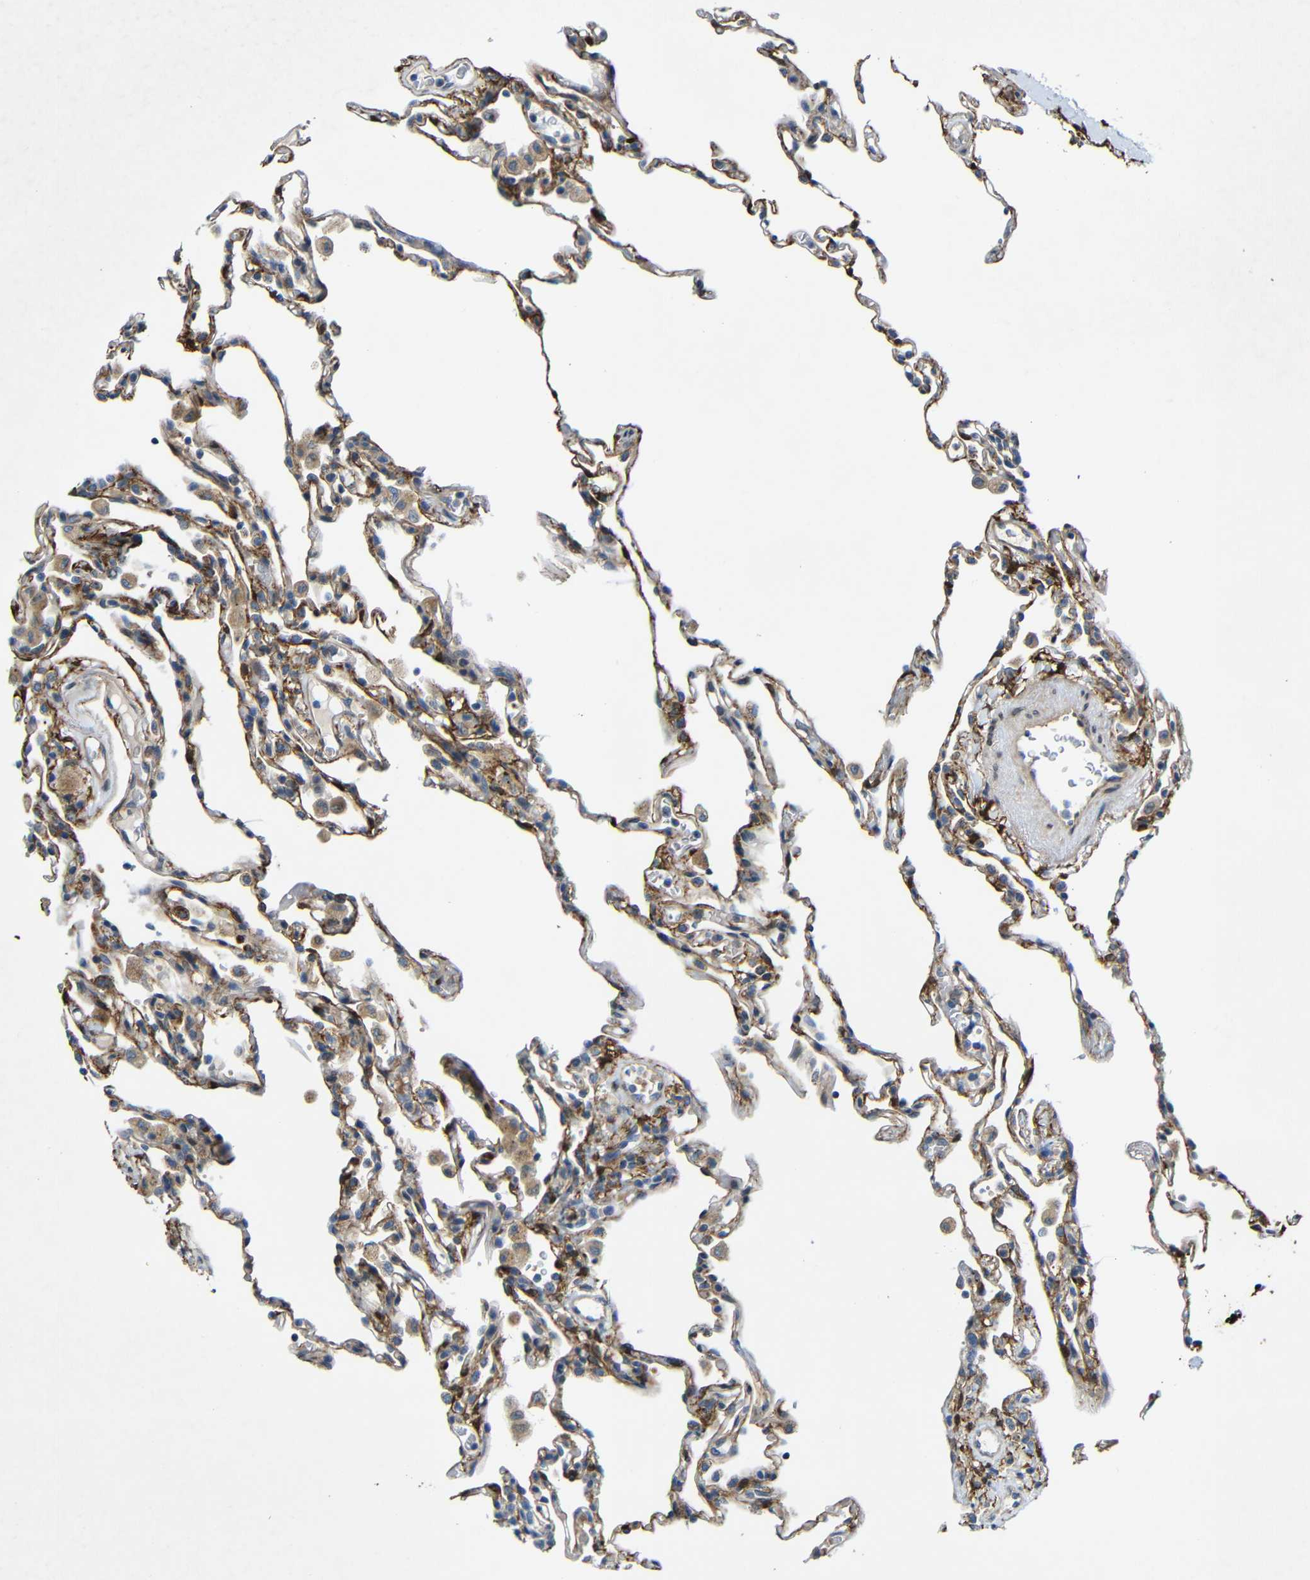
{"staining": {"intensity": "weak", "quantity": "25%-75%", "location": "cytoplasmic/membranous"}, "tissue": "lung", "cell_type": "Alveolar cells", "image_type": "normal", "snomed": [{"axis": "morphology", "description": "Normal tissue, NOS"}, {"axis": "topography", "description": "Lung"}], "caption": "DAB immunohistochemical staining of normal lung shows weak cytoplasmic/membranous protein positivity in approximately 25%-75% of alveolar cells.", "gene": "TMEM25", "patient": {"sex": "male", "age": 59}}